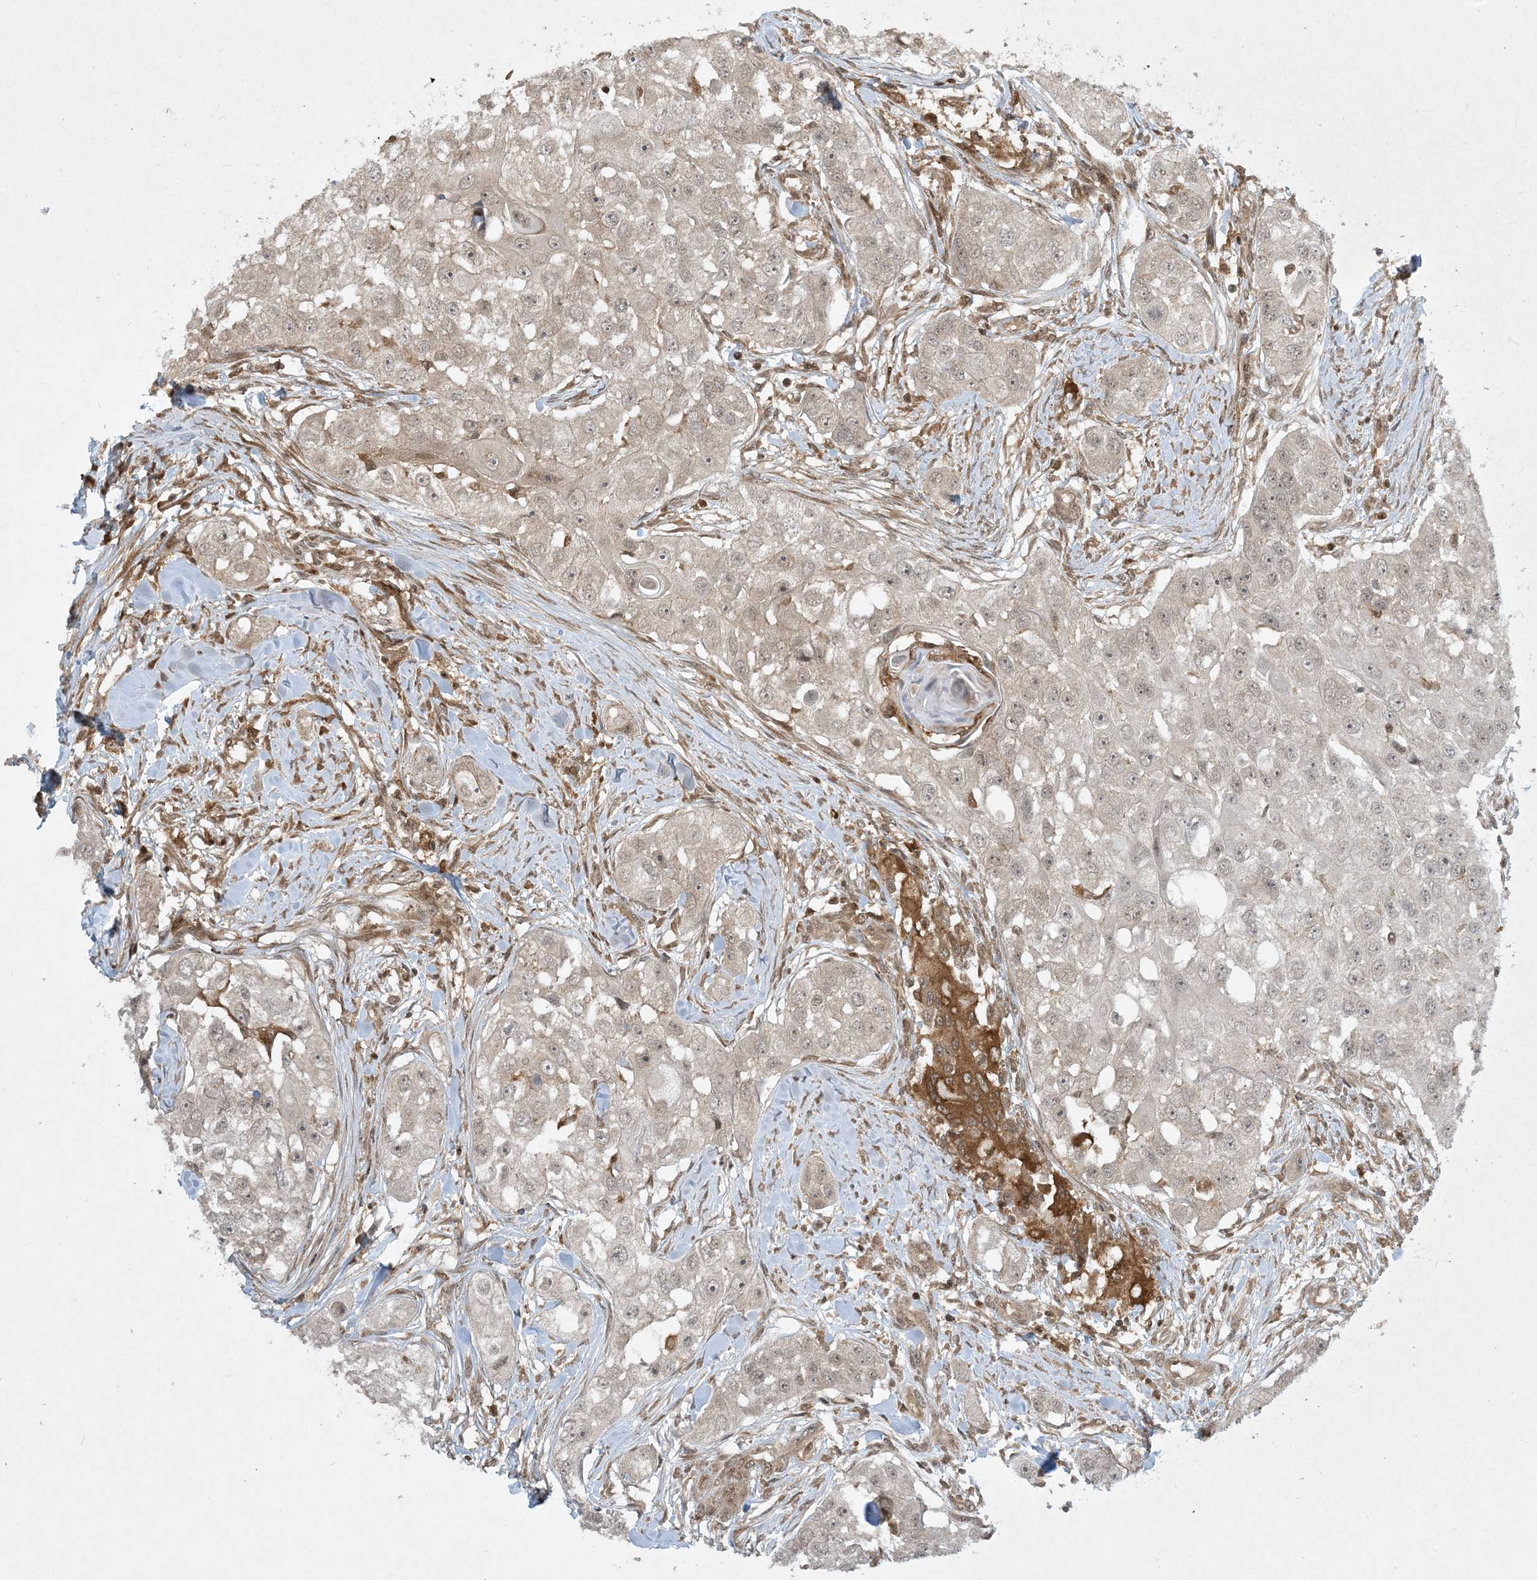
{"staining": {"intensity": "weak", "quantity": "<25%", "location": "nuclear"}, "tissue": "head and neck cancer", "cell_type": "Tumor cells", "image_type": "cancer", "snomed": [{"axis": "morphology", "description": "Normal tissue, NOS"}, {"axis": "morphology", "description": "Squamous cell carcinoma, NOS"}, {"axis": "topography", "description": "Skeletal muscle"}, {"axis": "topography", "description": "Head-Neck"}], "caption": "High power microscopy histopathology image of an immunohistochemistry (IHC) image of squamous cell carcinoma (head and neck), revealing no significant expression in tumor cells.", "gene": "CERT1", "patient": {"sex": "male", "age": 51}}